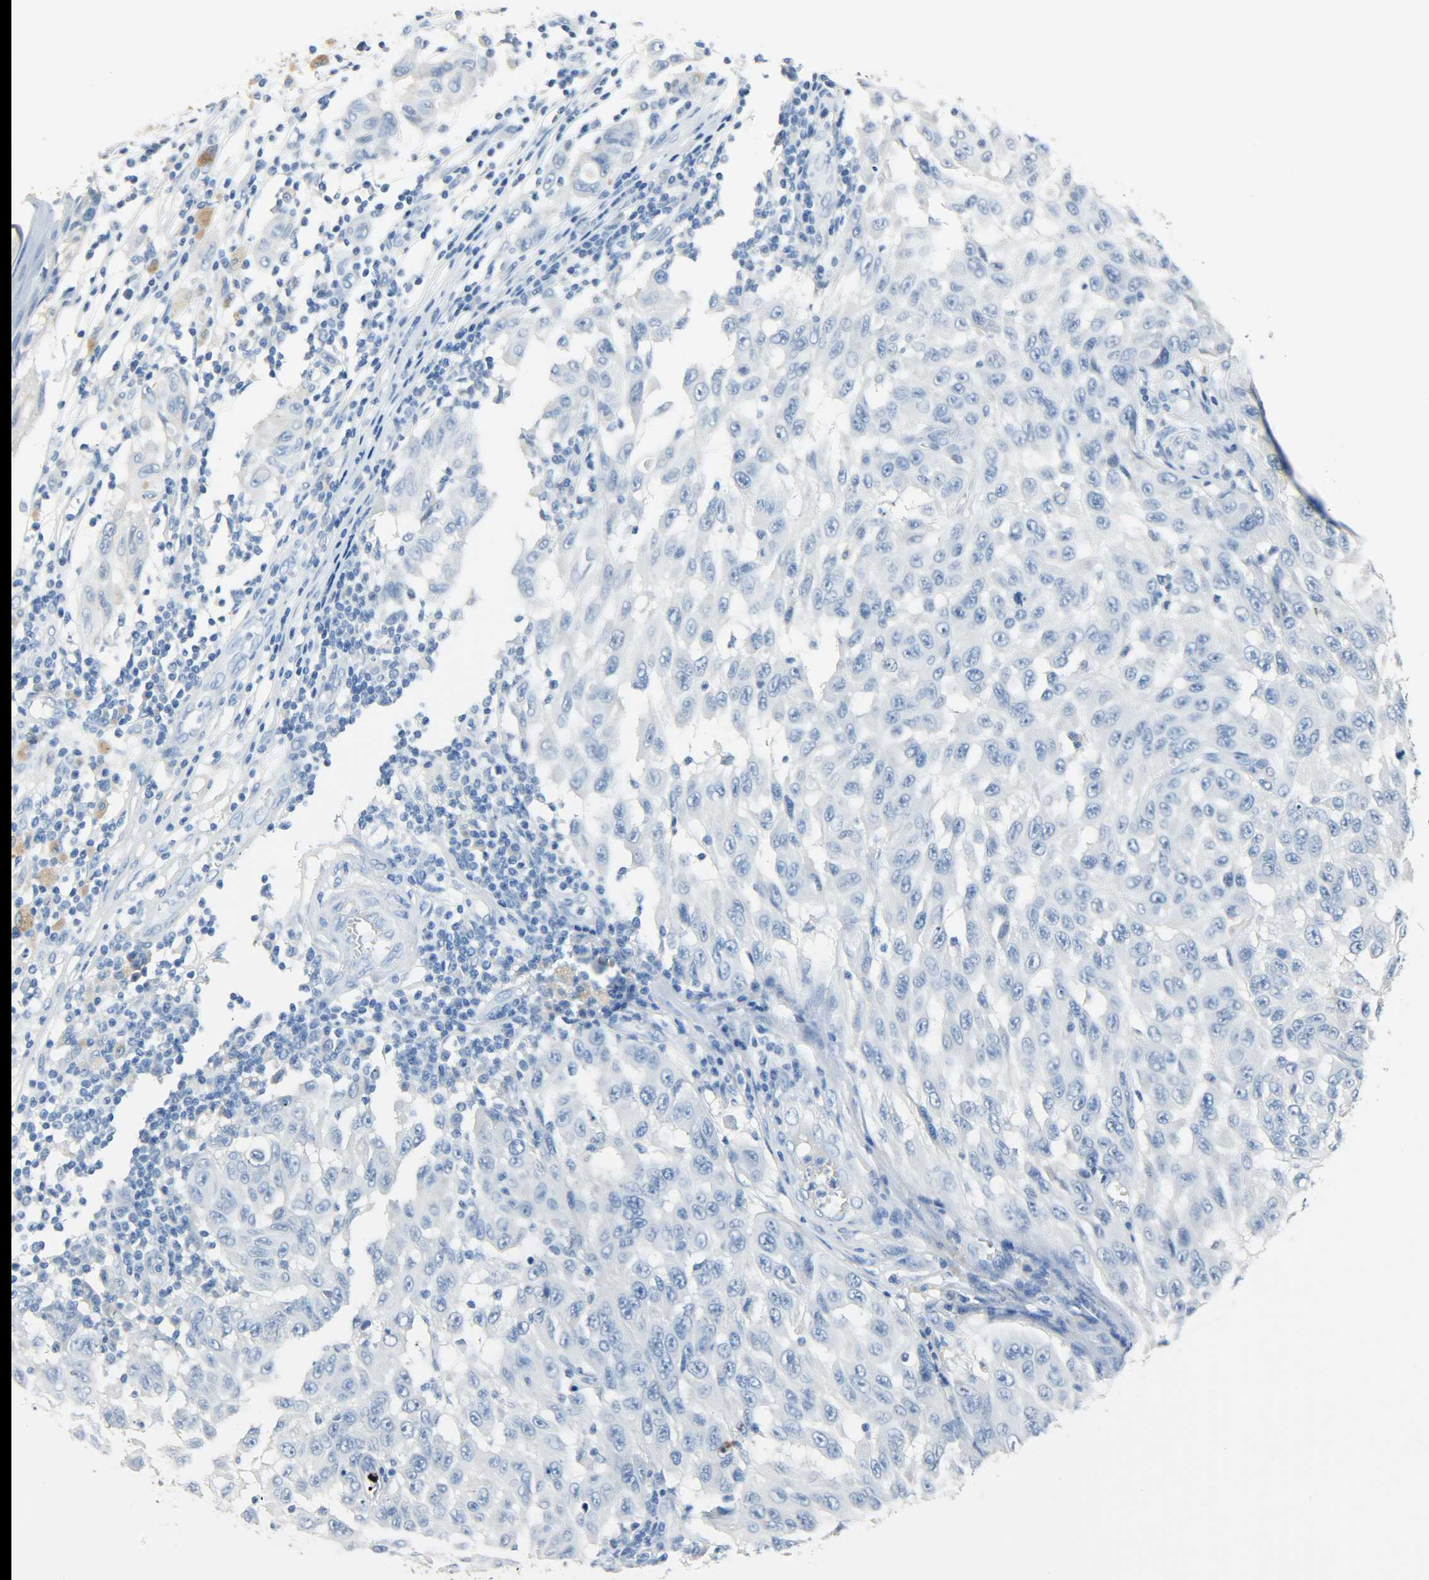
{"staining": {"intensity": "negative", "quantity": "none", "location": "none"}, "tissue": "melanoma", "cell_type": "Tumor cells", "image_type": "cancer", "snomed": [{"axis": "morphology", "description": "Malignant melanoma, NOS"}, {"axis": "topography", "description": "Skin"}], "caption": "An IHC photomicrograph of malignant melanoma is shown. There is no staining in tumor cells of malignant melanoma. (DAB (3,3'-diaminobenzidine) immunohistochemistry, high magnification).", "gene": "CRP", "patient": {"sex": "male", "age": 30}}